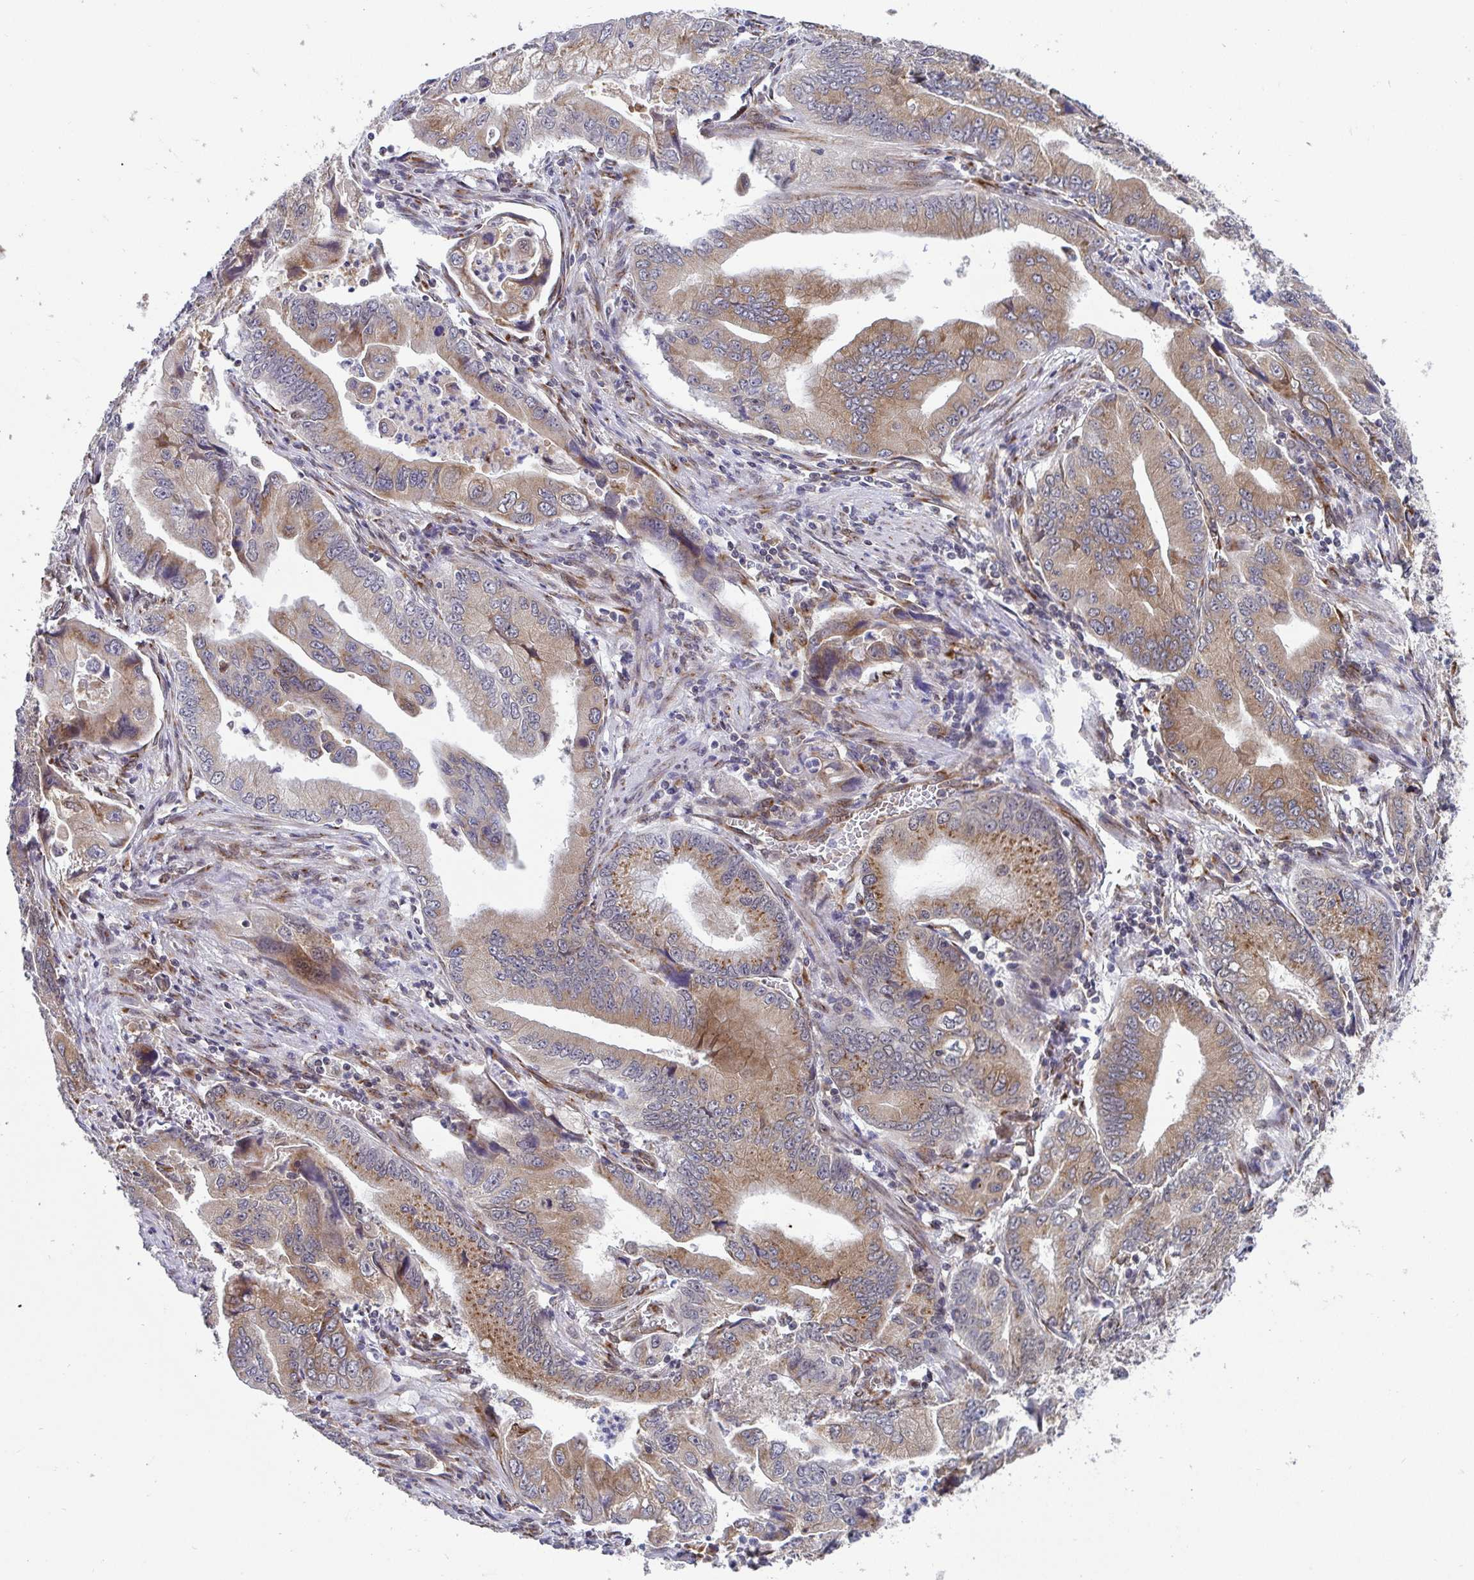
{"staining": {"intensity": "moderate", "quantity": ">75%", "location": "cytoplasmic/membranous"}, "tissue": "stomach cancer", "cell_type": "Tumor cells", "image_type": "cancer", "snomed": [{"axis": "morphology", "description": "Adenocarcinoma, NOS"}, {"axis": "topography", "description": "Pancreas"}, {"axis": "topography", "description": "Stomach, upper"}], "caption": "Protein staining reveals moderate cytoplasmic/membranous staining in approximately >75% of tumor cells in adenocarcinoma (stomach).", "gene": "ATP5MJ", "patient": {"sex": "male", "age": 77}}